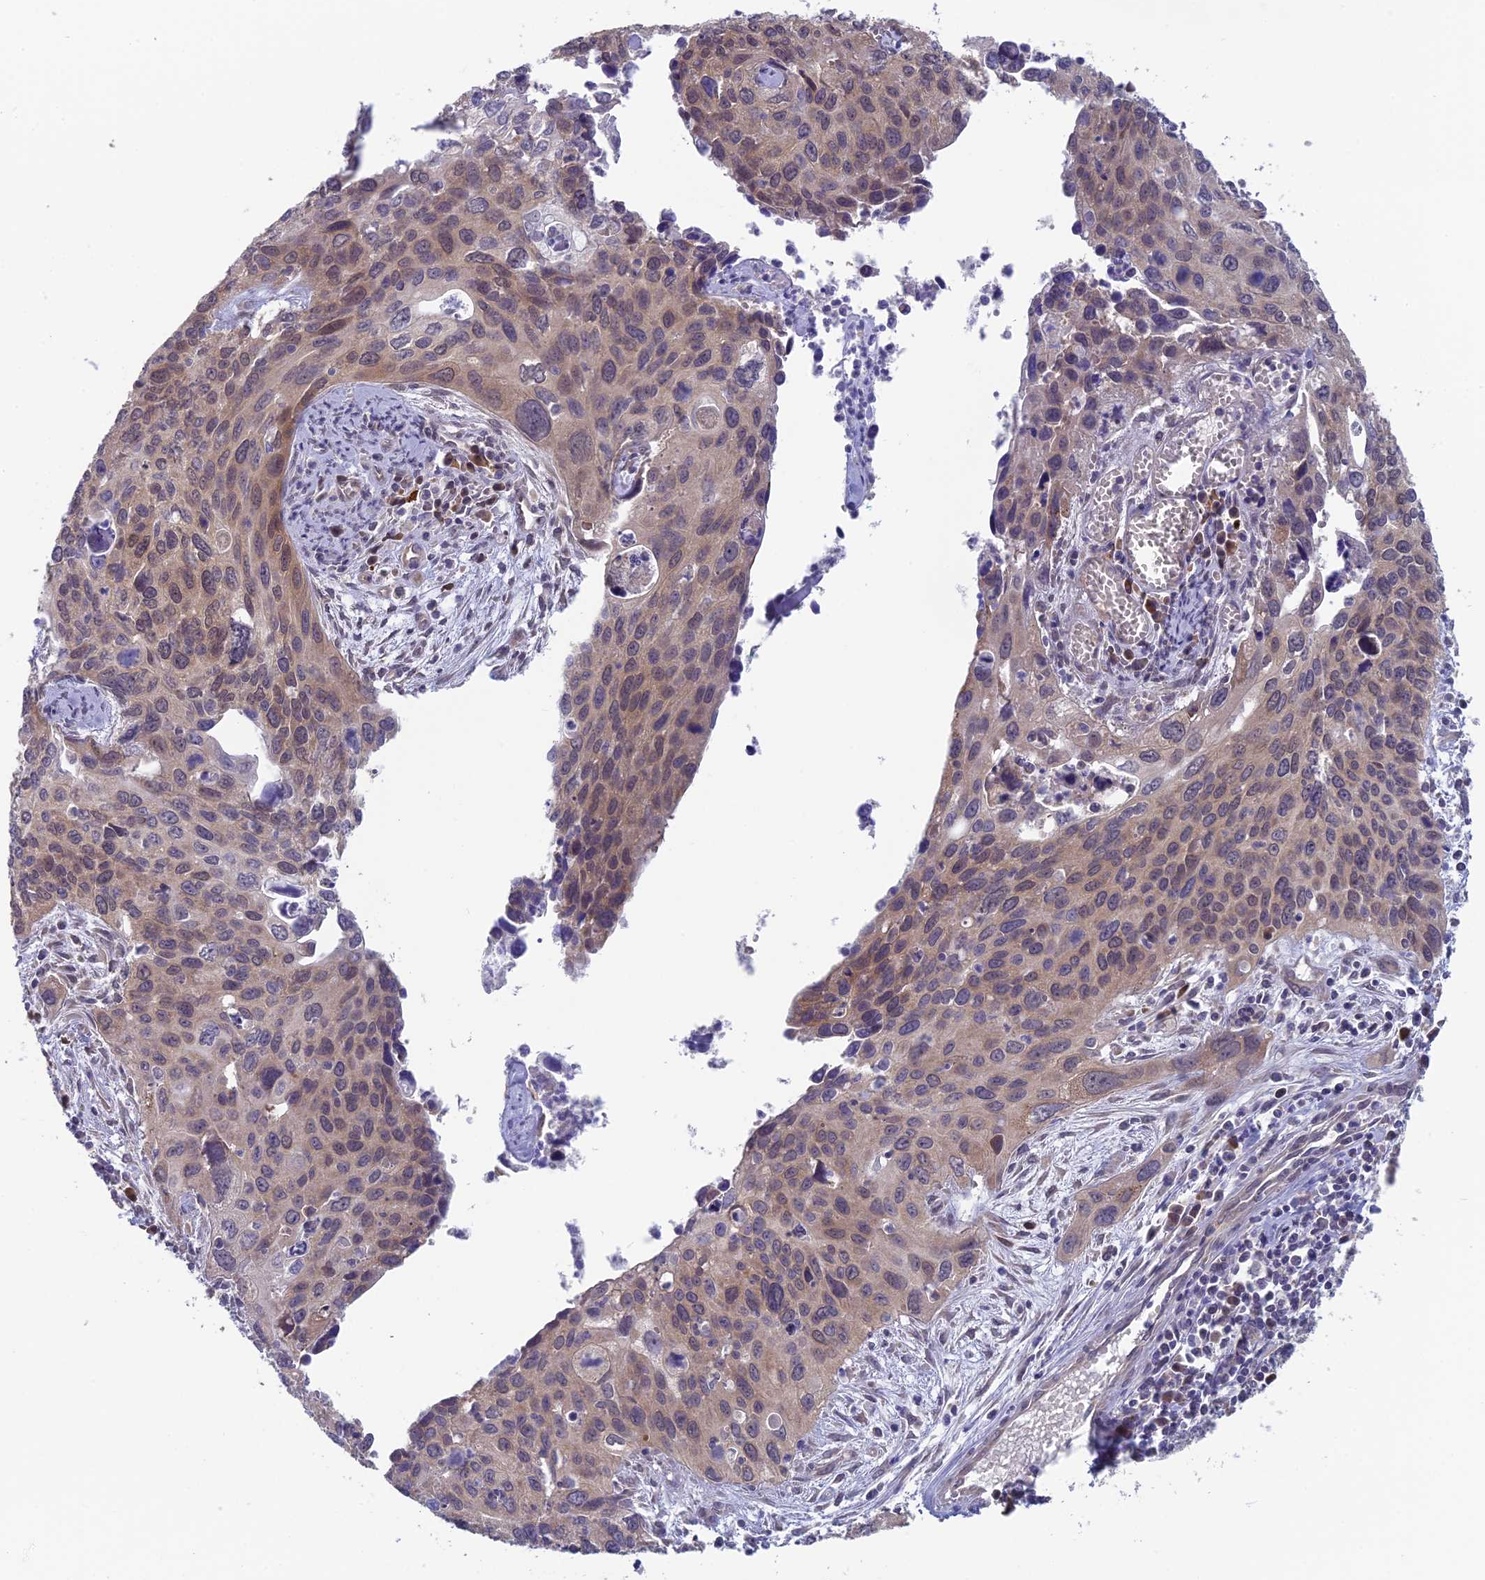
{"staining": {"intensity": "weak", "quantity": "25%-75%", "location": "cytoplasmic/membranous"}, "tissue": "cervical cancer", "cell_type": "Tumor cells", "image_type": "cancer", "snomed": [{"axis": "morphology", "description": "Squamous cell carcinoma, NOS"}, {"axis": "topography", "description": "Cervix"}], "caption": "Immunohistochemical staining of squamous cell carcinoma (cervical) exhibits low levels of weak cytoplasmic/membranous staining in about 25%-75% of tumor cells. Ihc stains the protein of interest in brown and the nuclei are stained blue.", "gene": "MRI1", "patient": {"sex": "female", "age": 55}}